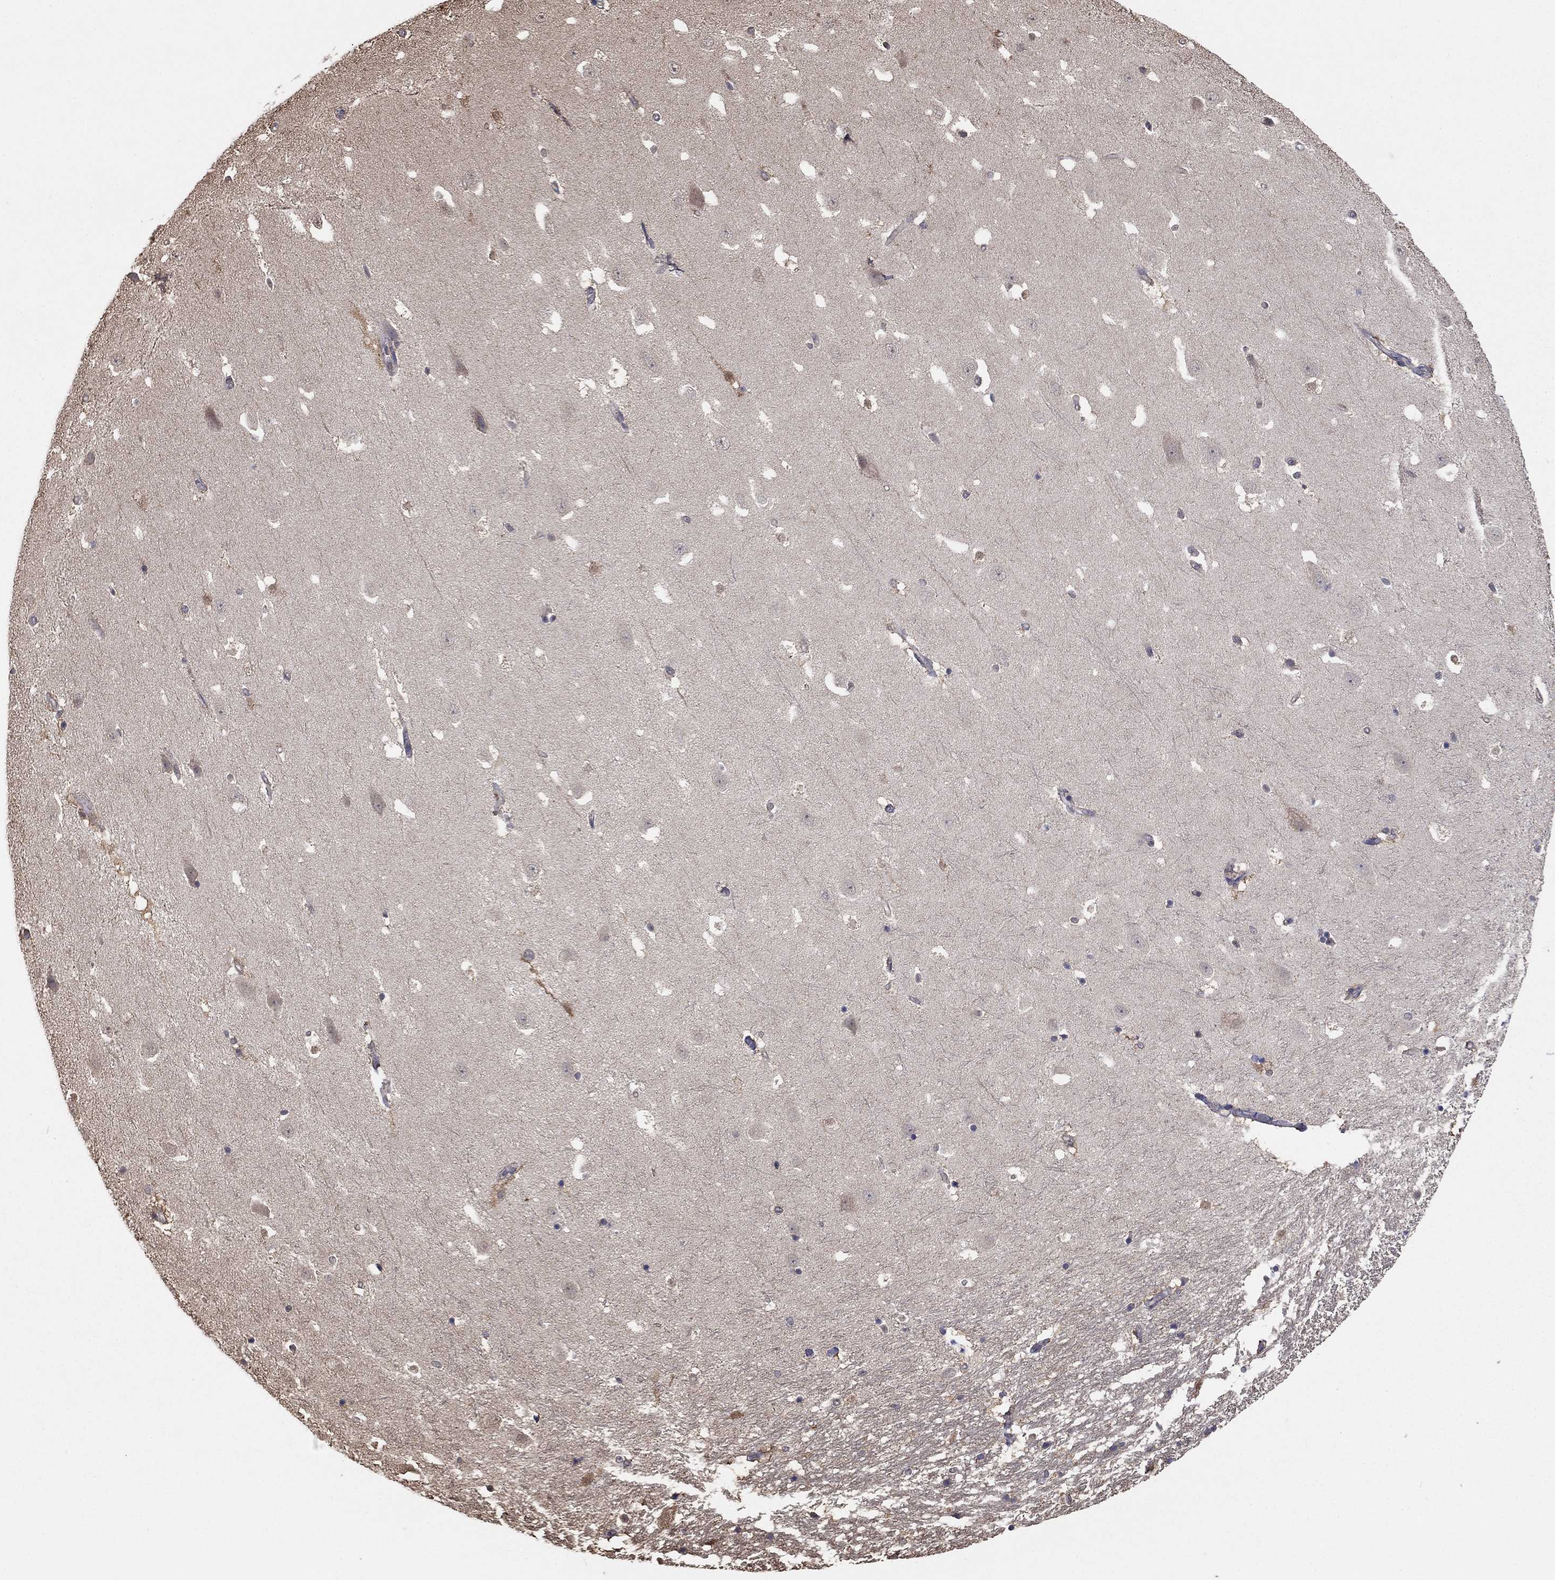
{"staining": {"intensity": "weak", "quantity": "<25%", "location": "nuclear"}, "tissue": "hippocampus", "cell_type": "Glial cells", "image_type": "normal", "snomed": [{"axis": "morphology", "description": "Normal tissue, NOS"}, {"axis": "topography", "description": "Hippocampus"}], "caption": "Immunohistochemical staining of benign hippocampus demonstrates no significant staining in glial cells.", "gene": "RNF114", "patient": {"sex": "male", "age": 49}}